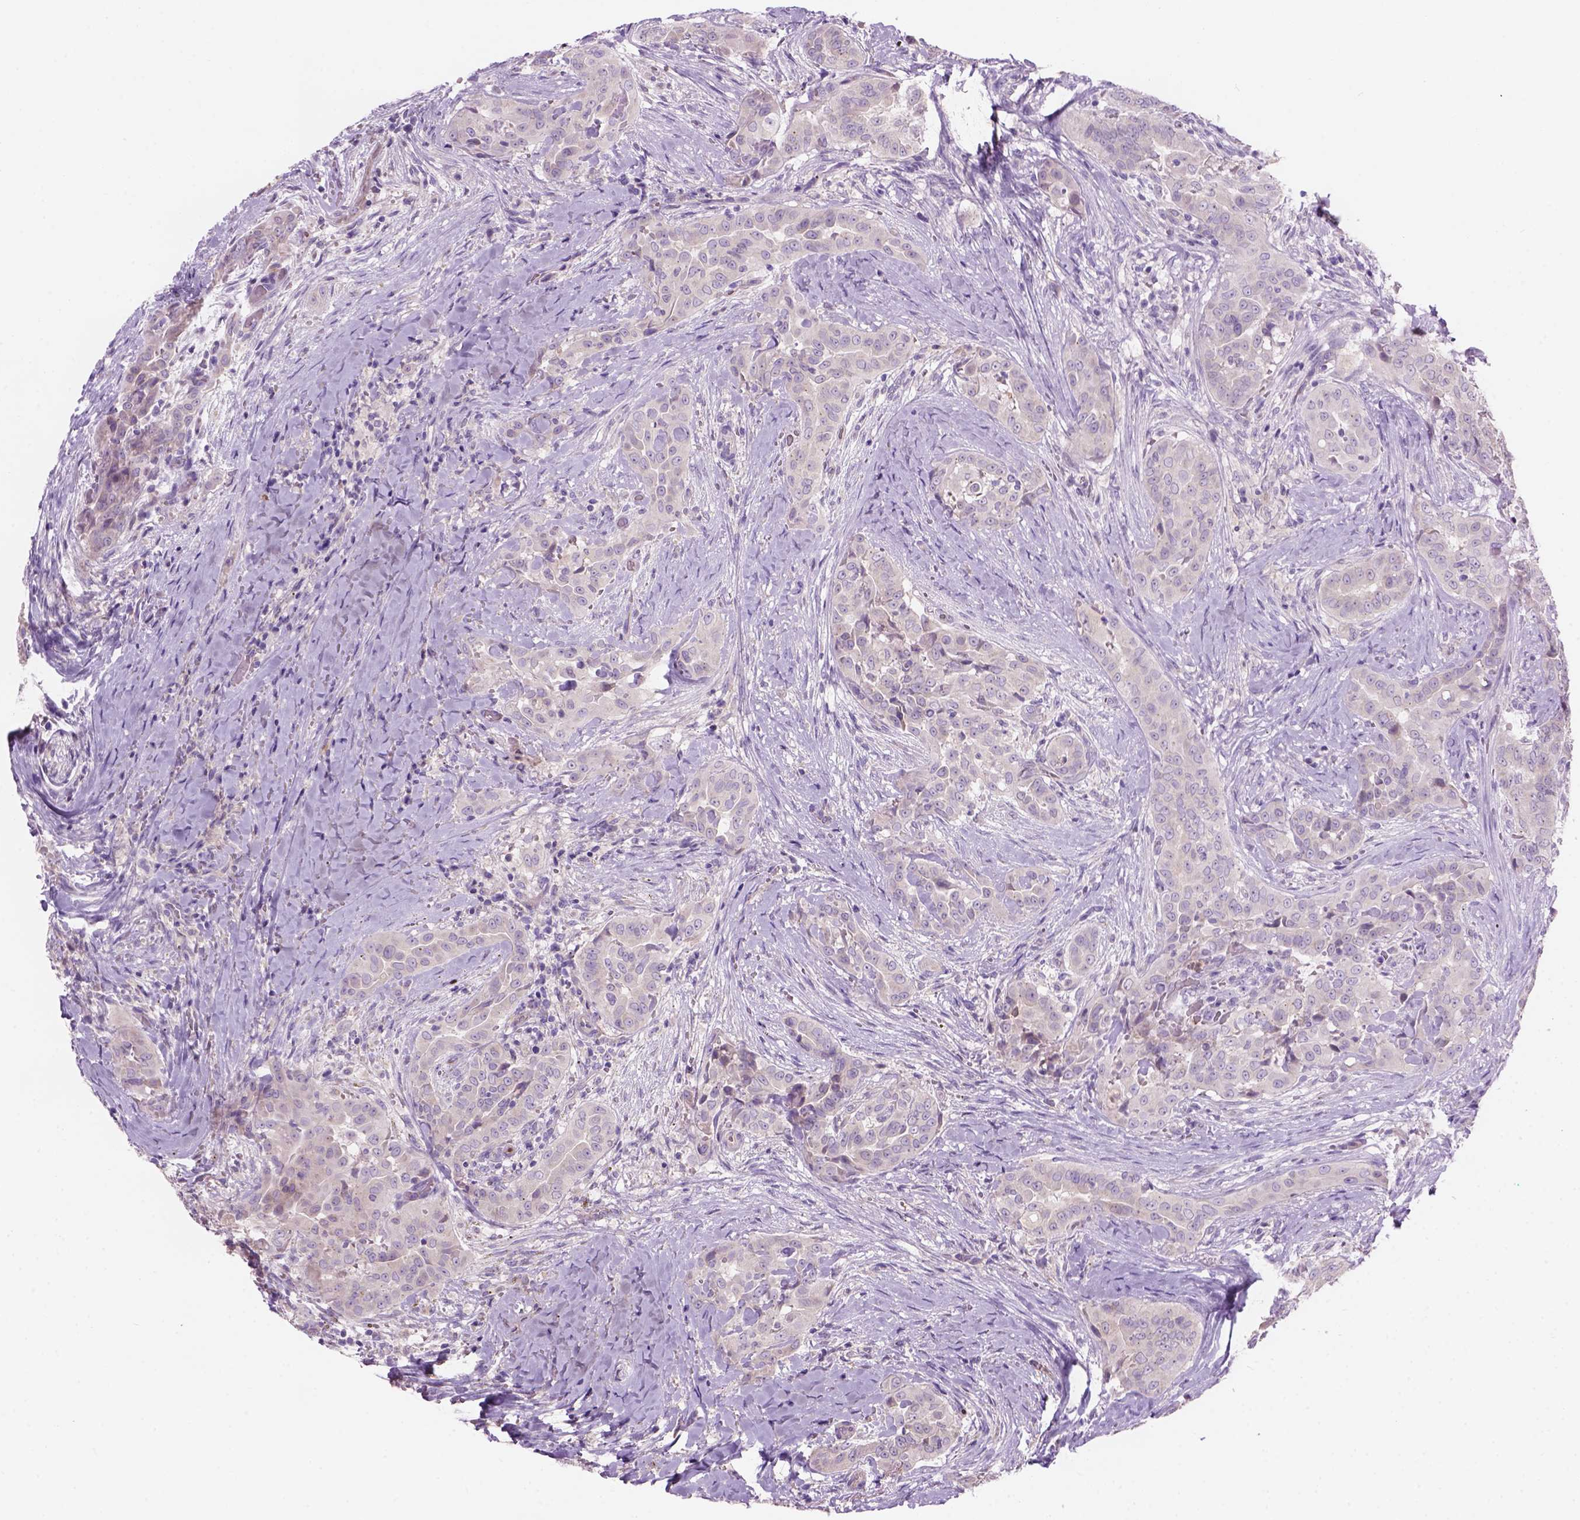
{"staining": {"intensity": "negative", "quantity": "none", "location": "none"}, "tissue": "thyroid cancer", "cell_type": "Tumor cells", "image_type": "cancer", "snomed": [{"axis": "morphology", "description": "Papillary adenocarcinoma, NOS"}, {"axis": "morphology", "description": "Papillary adenoma metastatic"}, {"axis": "topography", "description": "Thyroid gland"}], "caption": "This is an immunohistochemistry (IHC) photomicrograph of papillary adenocarcinoma (thyroid). There is no staining in tumor cells.", "gene": "CD84", "patient": {"sex": "female", "age": 50}}